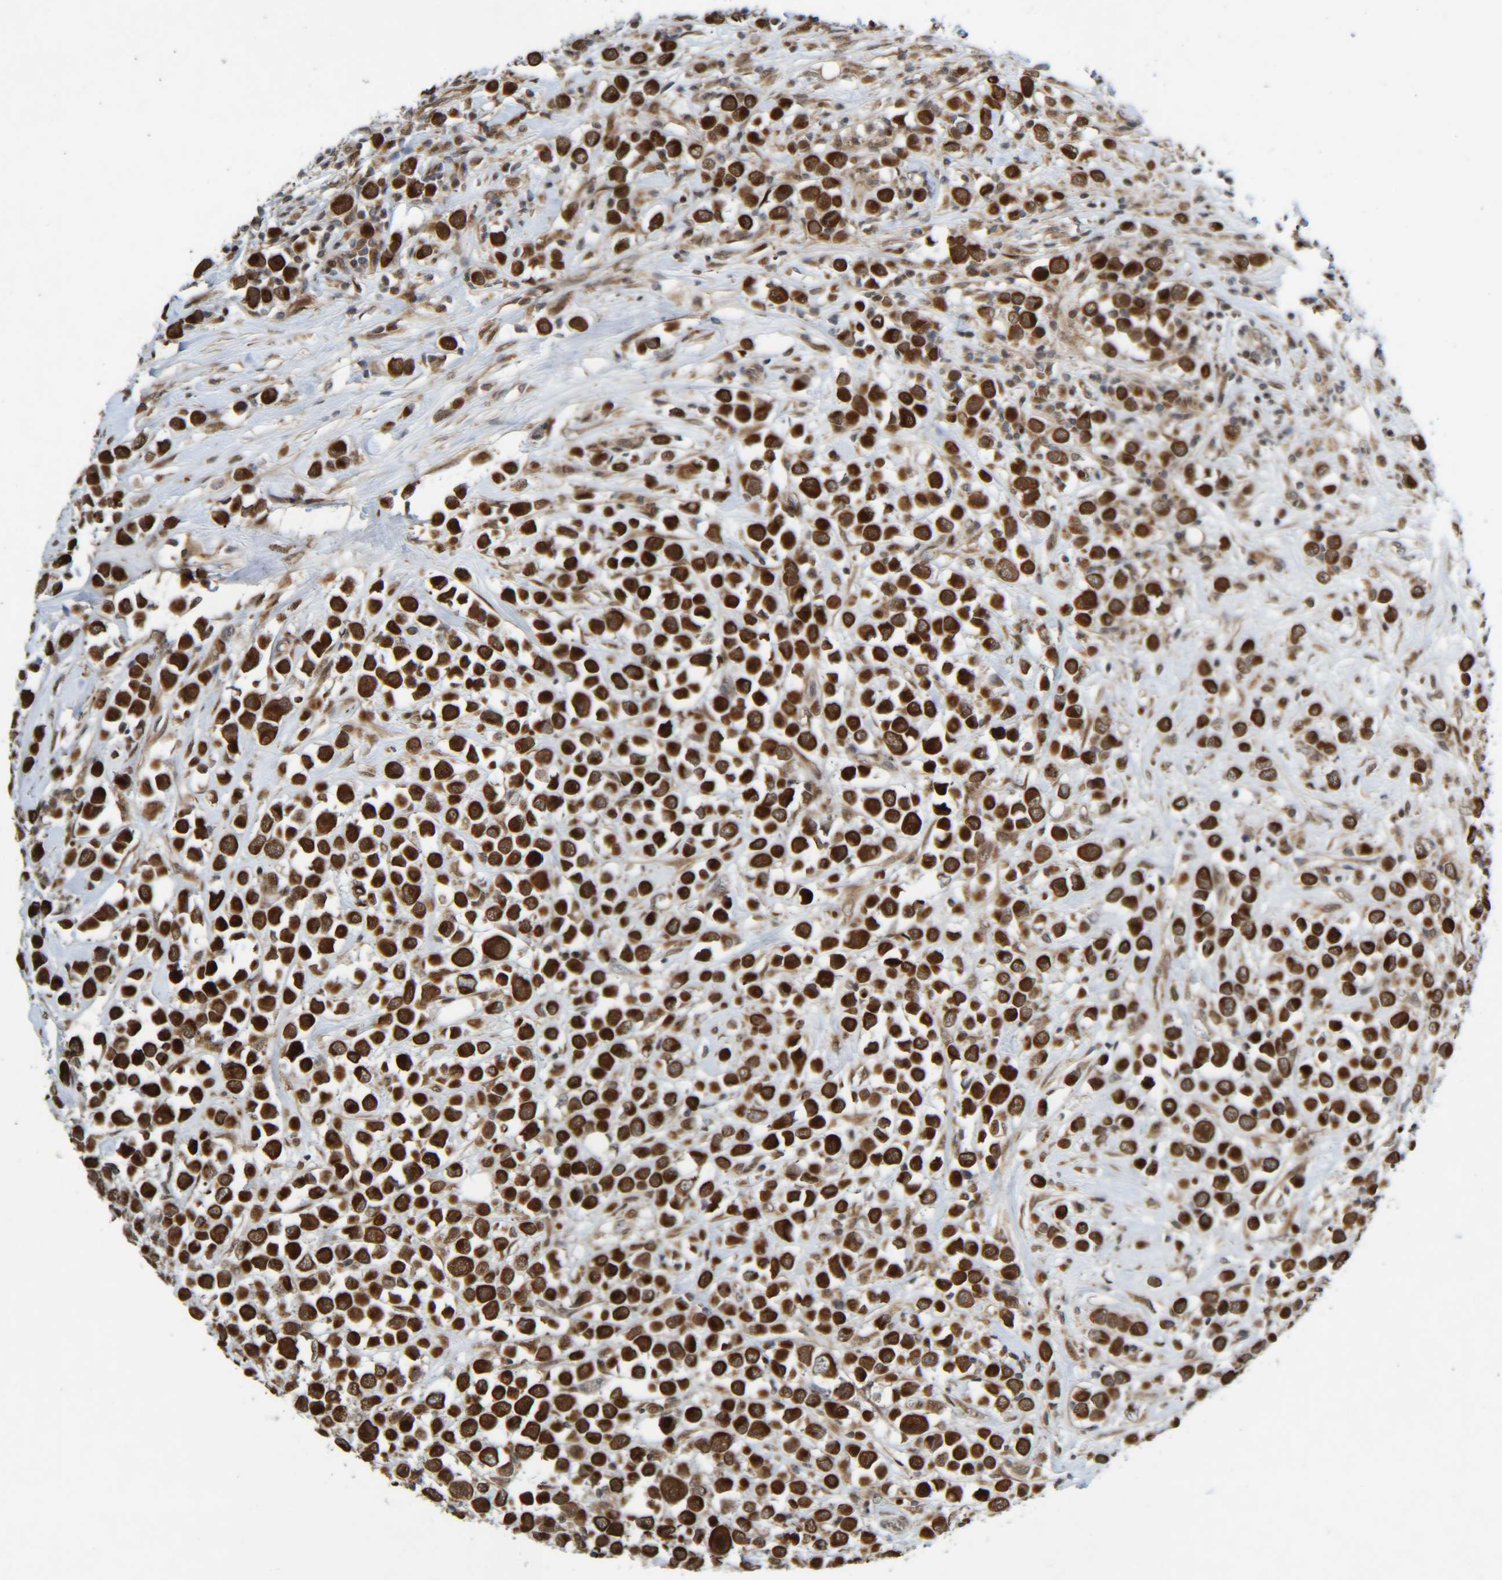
{"staining": {"intensity": "strong", "quantity": ">75%", "location": "cytoplasmic/membranous"}, "tissue": "breast cancer", "cell_type": "Tumor cells", "image_type": "cancer", "snomed": [{"axis": "morphology", "description": "Duct carcinoma"}, {"axis": "topography", "description": "Breast"}], "caption": "DAB immunohistochemical staining of human breast cancer (intraductal carcinoma) reveals strong cytoplasmic/membranous protein staining in approximately >75% of tumor cells. The staining was performed using DAB, with brown indicating positive protein expression. Nuclei are stained blue with hematoxylin.", "gene": "CCDC57", "patient": {"sex": "female", "age": 61}}